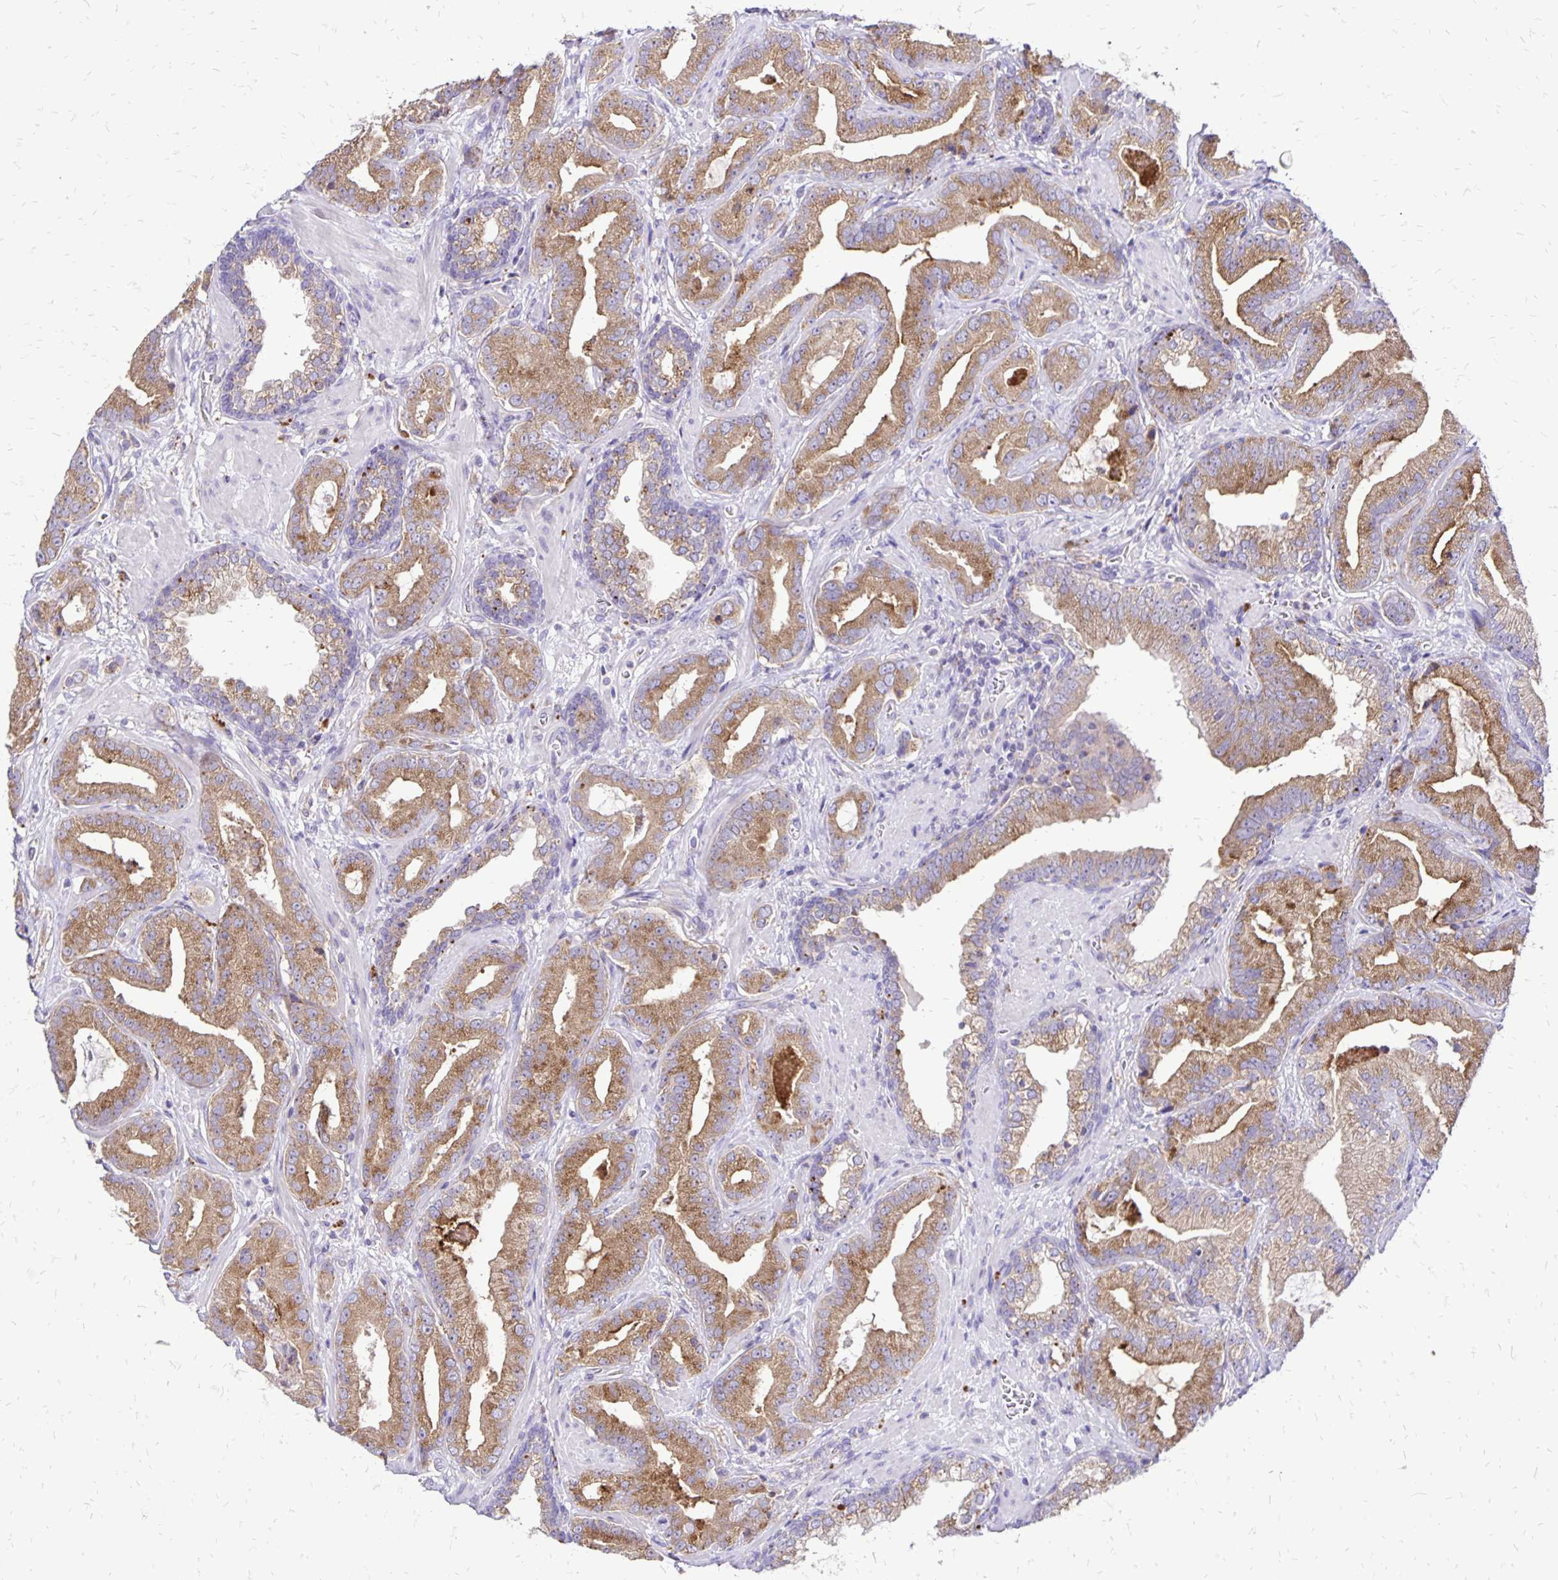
{"staining": {"intensity": "moderate", "quantity": ">75%", "location": "cytoplasmic/membranous"}, "tissue": "prostate cancer", "cell_type": "Tumor cells", "image_type": "cancer", "snomed": [{"axis": "morphology", "description": "Adenocarcinoma, Low grade"}, {"axis": "topography", "description": "Prostate"}], "caption": "Immunohistochemical staining of prostate cancer (adenocarcinoma (low-grade)) reveals medium levels of moderate cytoplasmic/membranous protein staining in about >75% of tumor cells.", "gene": "EIF5A", "patient": {"sex": "male", "age": 62}}